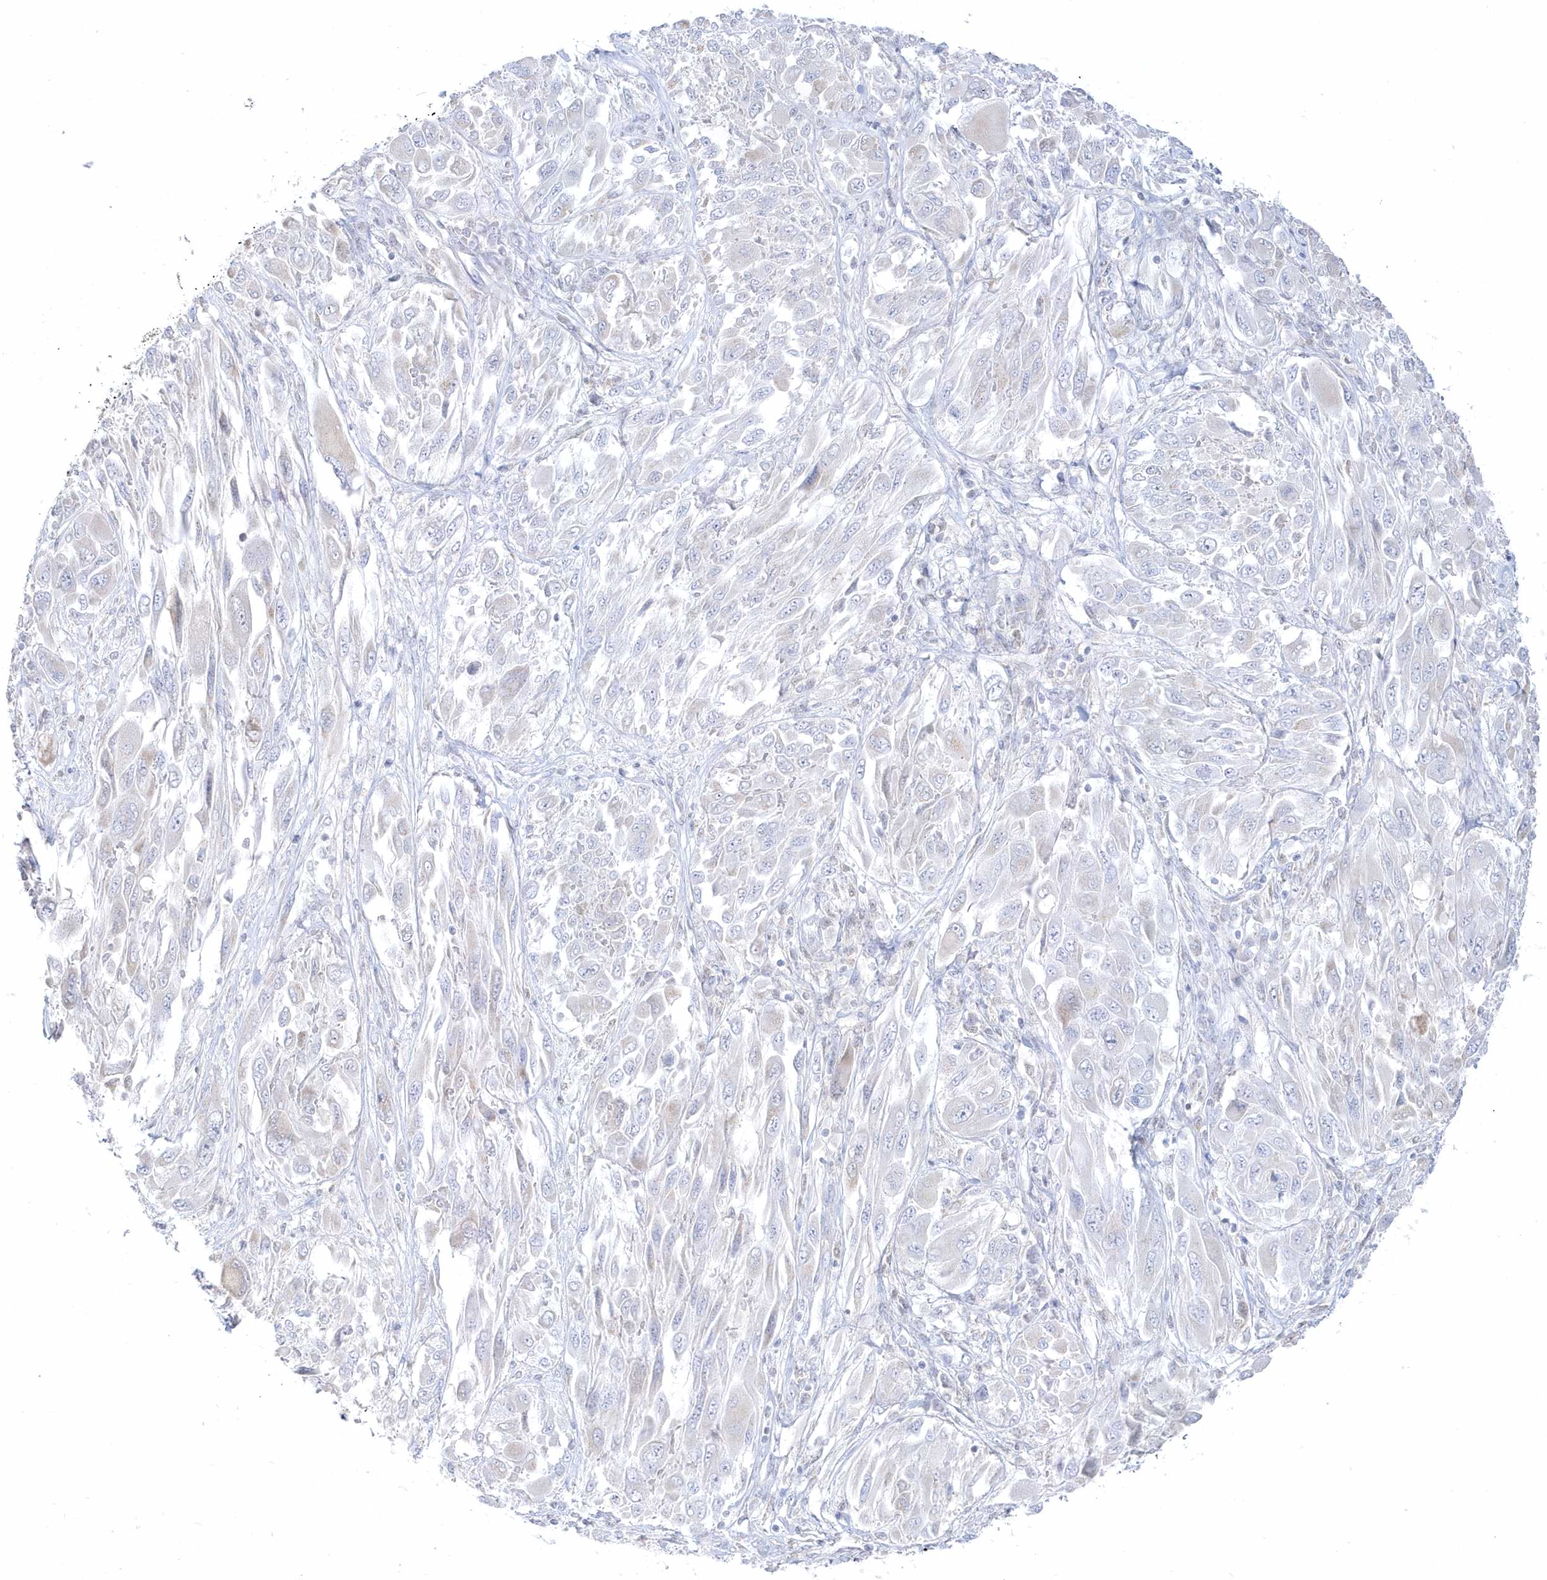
{"staining": {"intensity": "negative", "quantity": "none", "location": "none"}, "tissue": "melanoma", "cell_type": "Tumor cells", "image_type": "cancer", "snomed": [{"axis": "morphology", "description": "Malignant melanoma, NOS"}, {"axis": "topography", "description": "Skin"}], "caption": "A photomicrograph of human melanoma is negative for staining in tumor cells.", "gene": "PCBD1", "patient": {"sex": "female", "age": 91}}